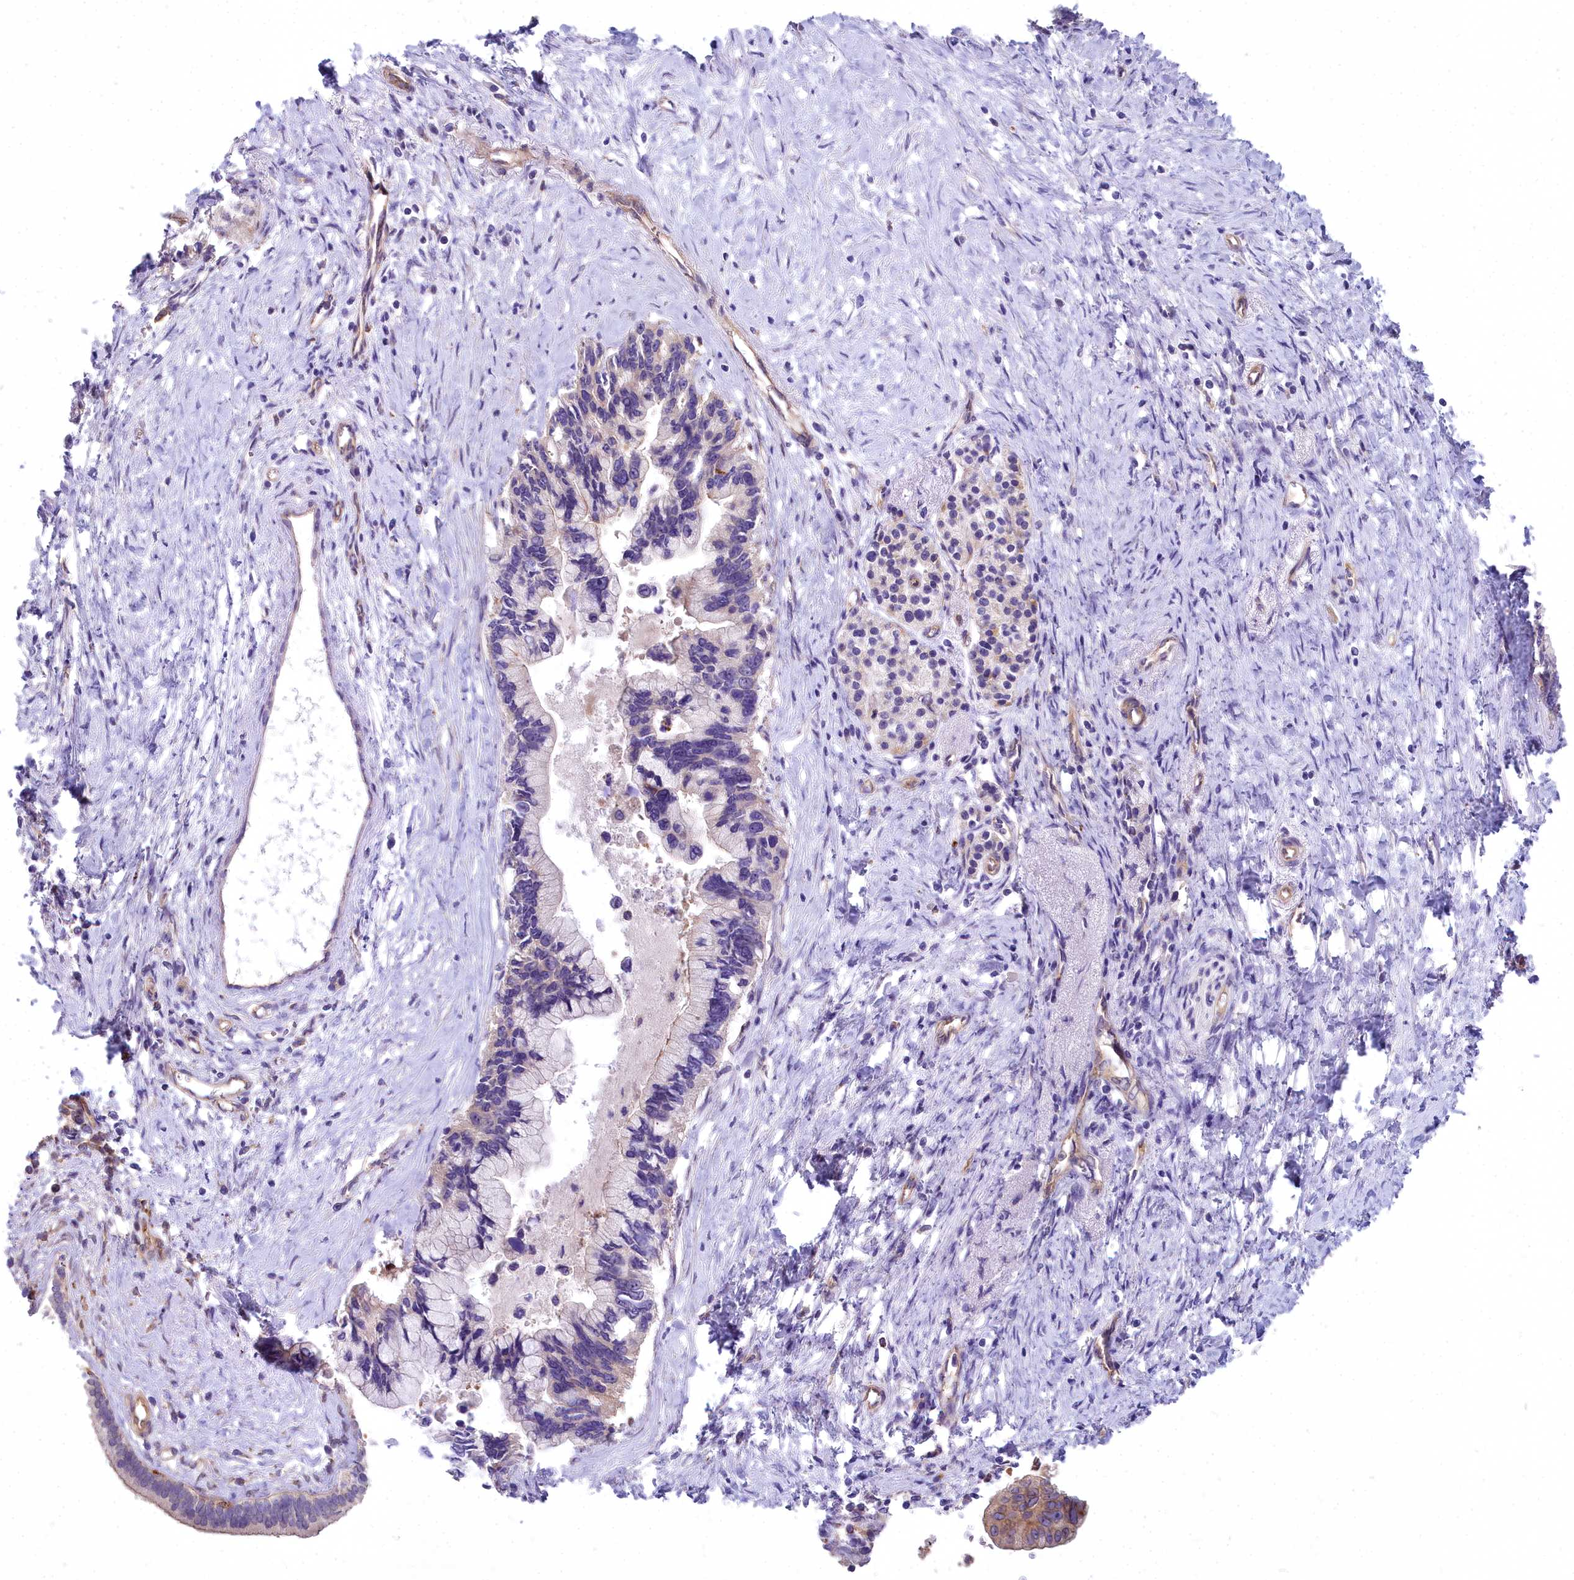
{"staining": {"intensity": "negative", "quantity": "none", "location": "none"}, "tissue": "pancreatic cancer", "cell_type": "Tumor cells", "image_type": "cancer", "snomed": [{"axis": "morphology", "description": "Adenocarcinoma, NOS"}, {"axis": "topography", "description": "Pancreas"}], "caption": "Immunohistochemistry (IHC) of pancreatic cancer demonstrates no positivity in tumor cells.", "gene": "HLA-DOA", "patient": {"sex": "female", "age": 83}}